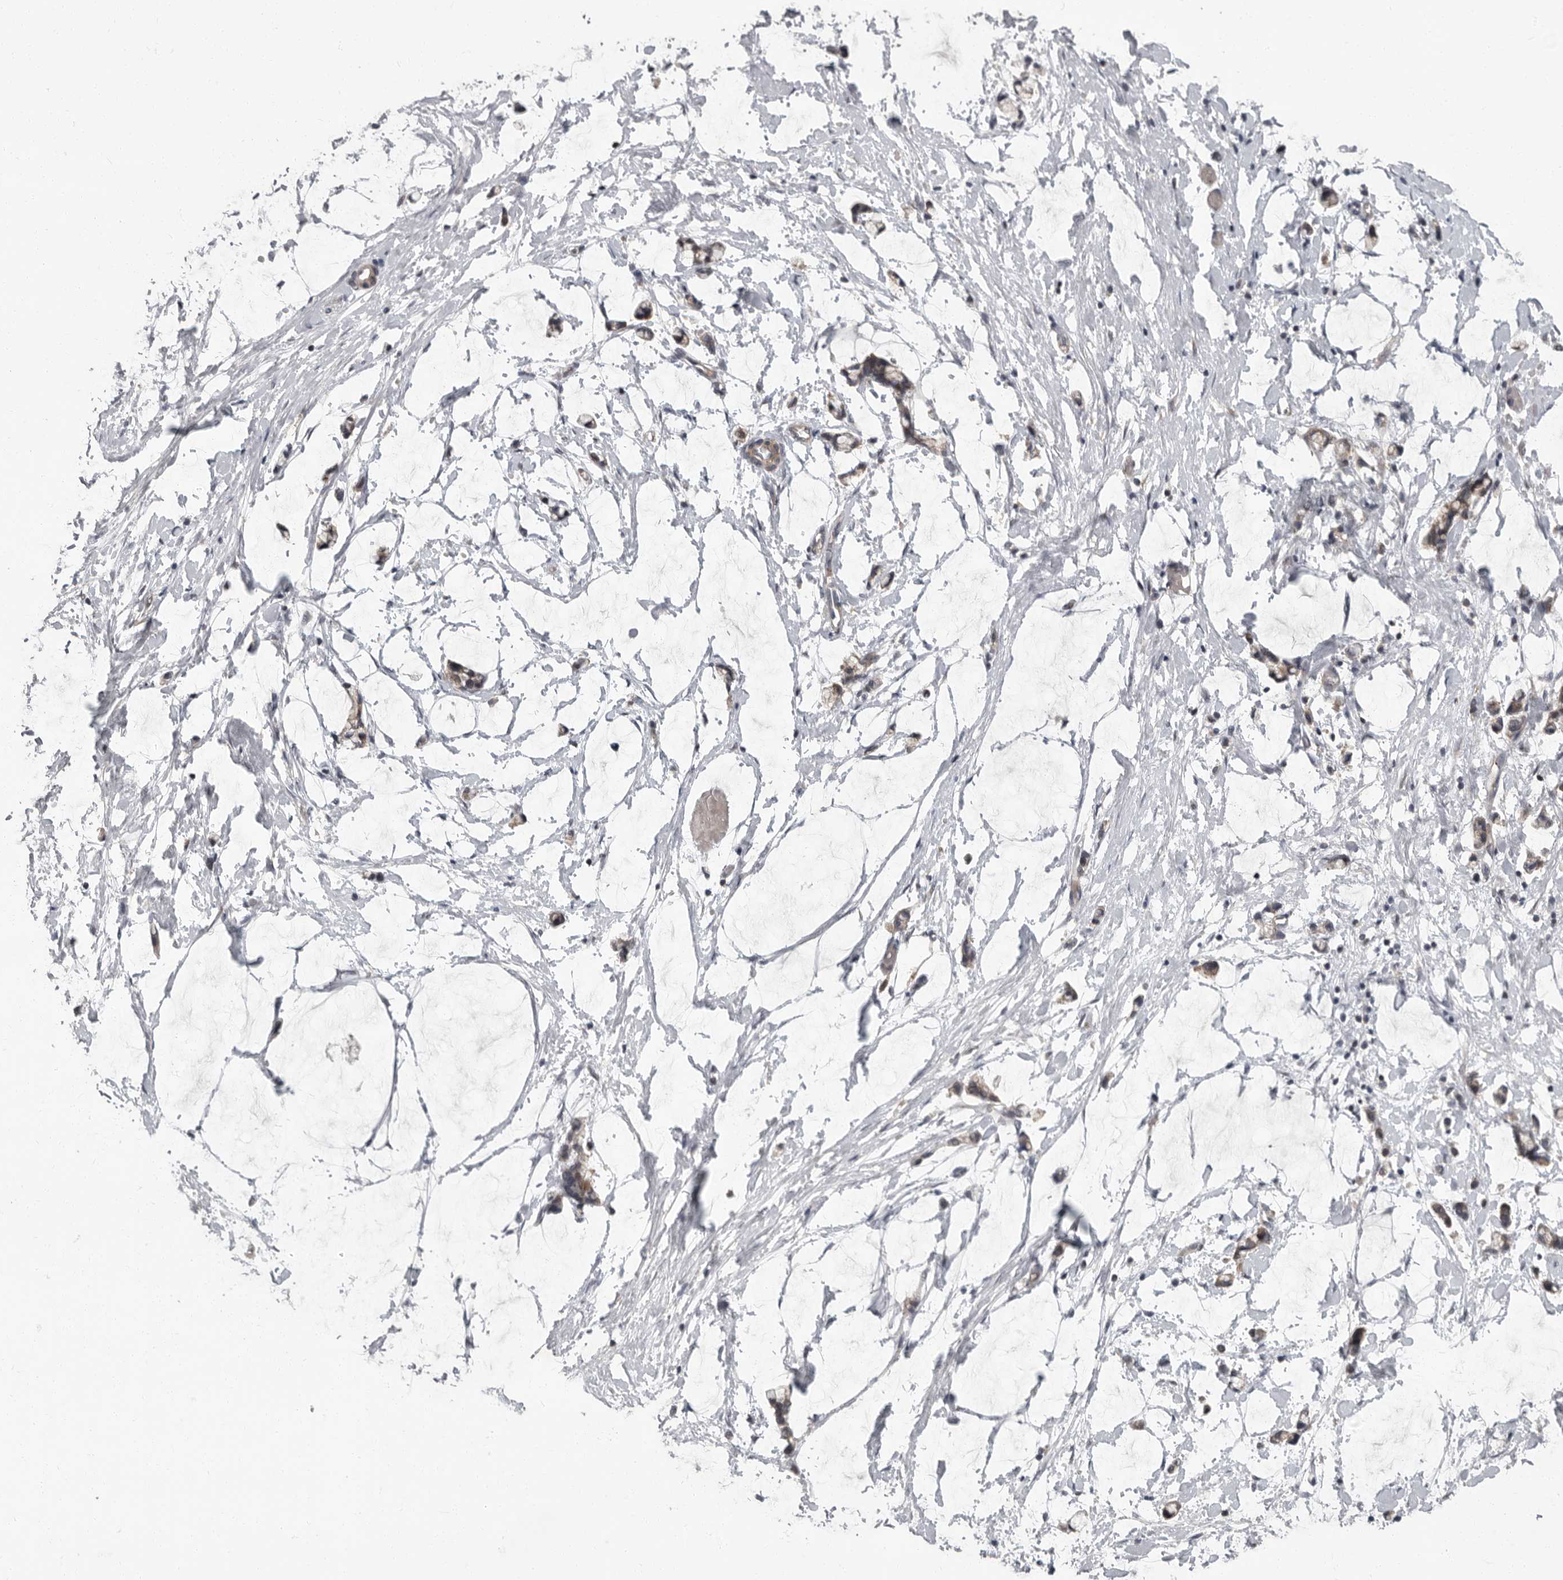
{"staining": {"intensity": "moderate", "quantity": ">75%", "location": "cytoplasmic/membranous"}, "tissue": "adipose tissue", "cell_type": "Adipocytes", "image_type": "normal", "snomed": [{"axis": "morphology", "description": "Normal tissue, NOS"}, {"axis": "morphology", "description": "Adenocarcinoma, NOS"}, {"axis": "topography", "description": "Smooth muscle"}, {"axis": "topography", "description": "Colon"}], "caption": "A medium amount of moderate cytoplasmic/membranous staining is identified in approximately >75% of adipocytes in benign adipose tissue. Nuclei are stained in blue.", "gene": "PDE7A", "patient": {"sex": "male", "age": 14}}